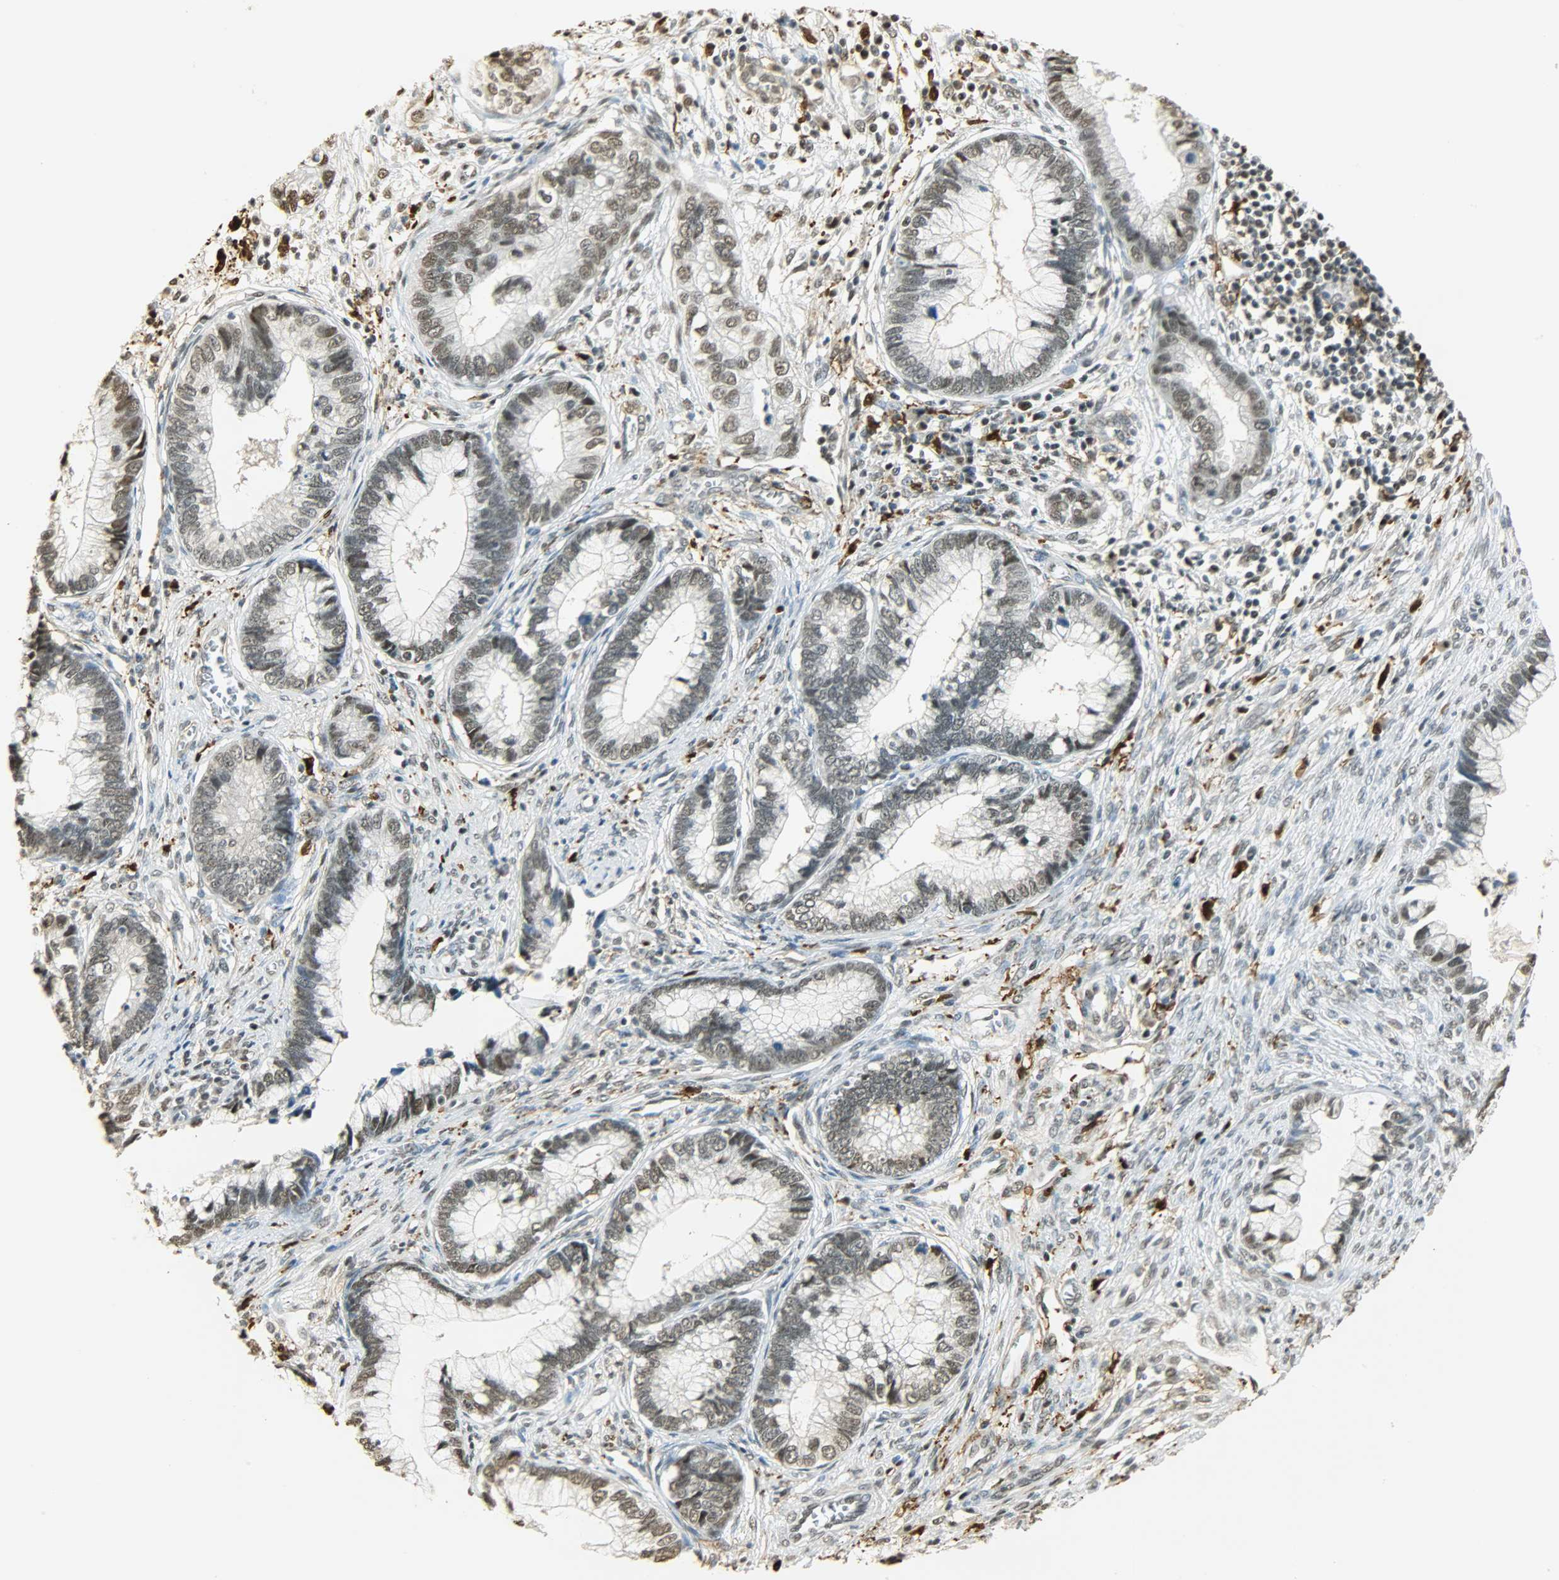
{"staining": {"intensity": "weak", "quantity": ">75%", "location": "nuclear"}, "tissue": "cervical cancer", "cell_type": "Tumor cells", "image_type": "cancer", "snomed": [{"axis": "morphology", "description": "Adenocarcinoma, NOS"}, {"axis": "topography", "description": "Cervix"}], "caption": "Protein analysis of adenocarcinoma (cervical) tissue exhibits weak nuclear staining in about >75% of tumor cells.", "gene": "NGFR", "patient": {"sex": "female", "age": 44}}